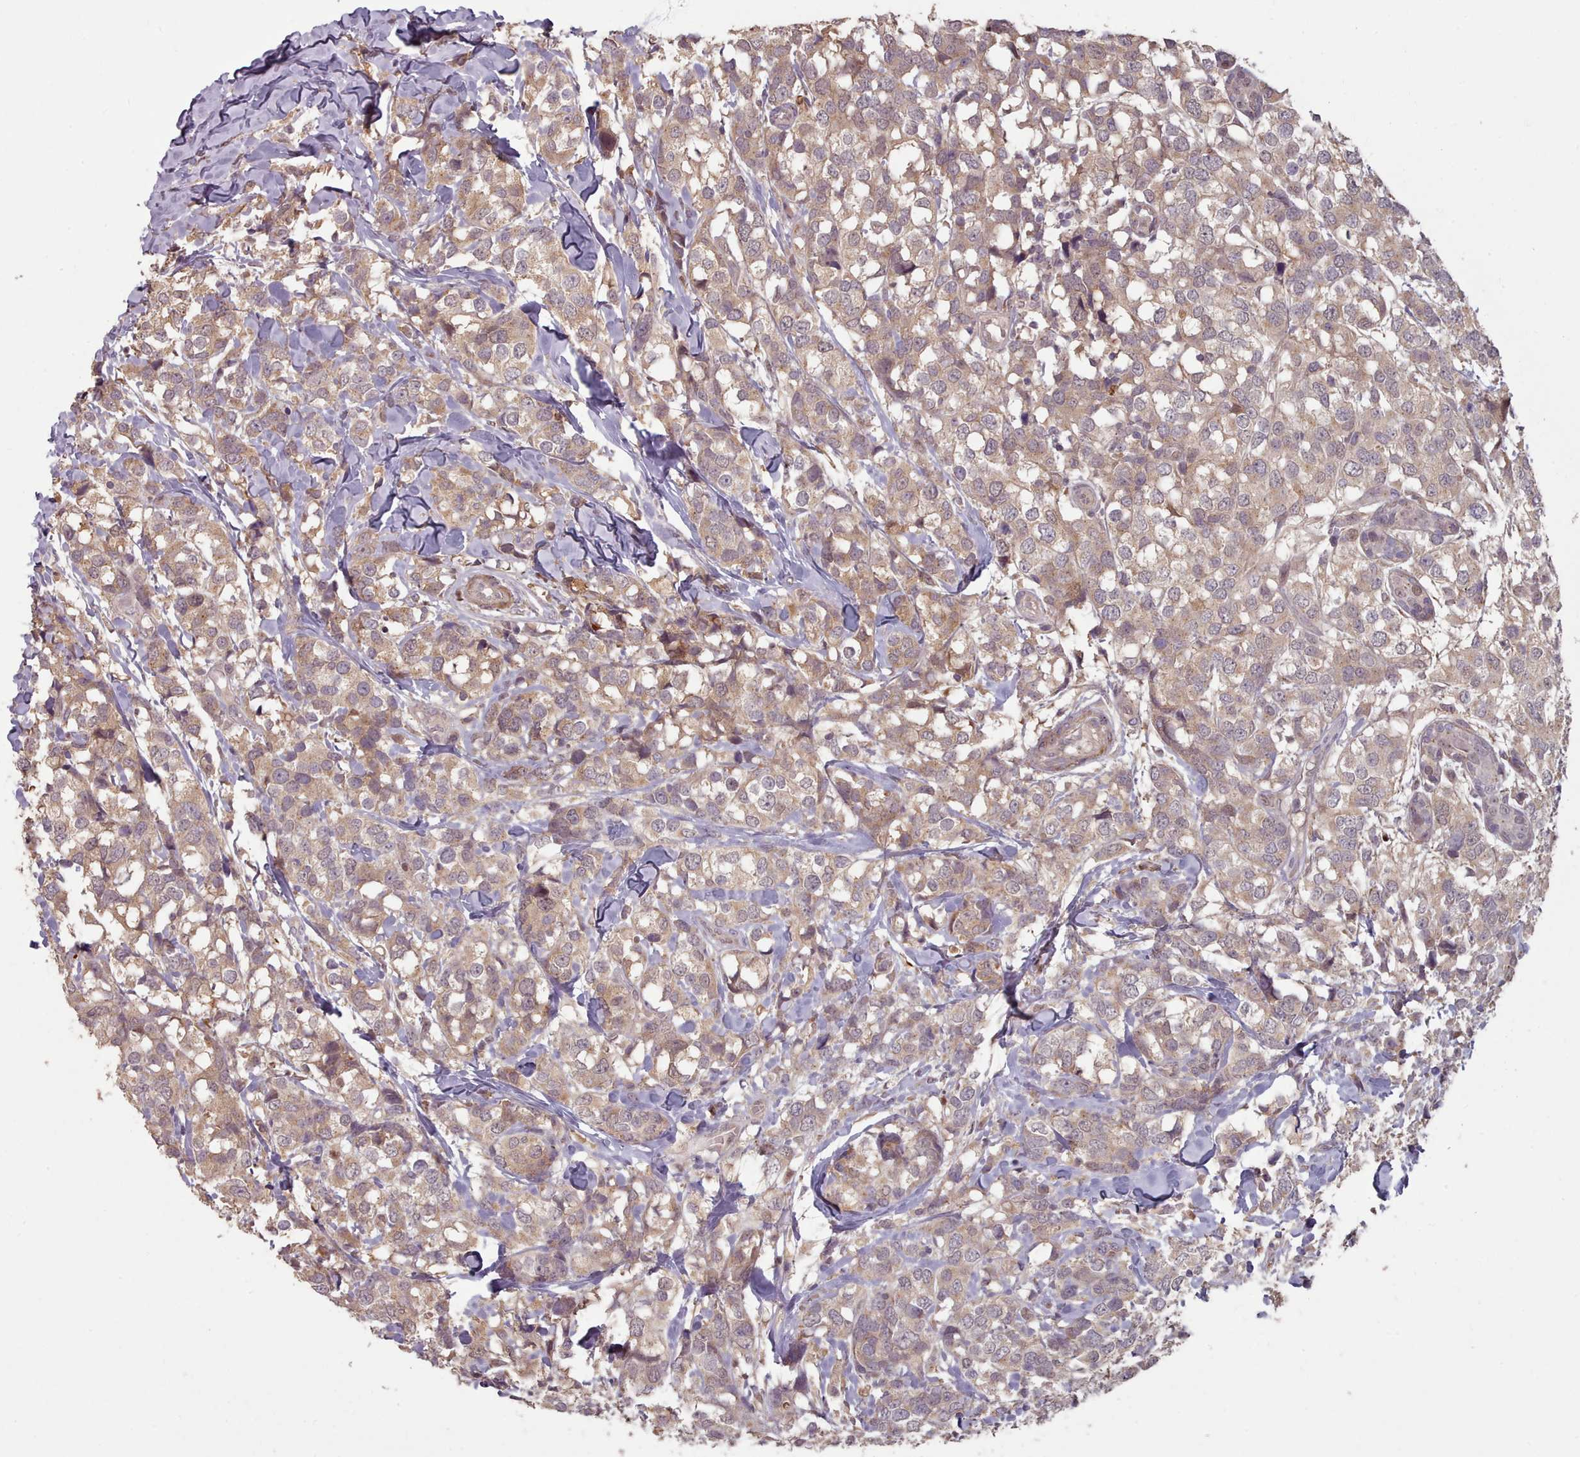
{"staining": {"intensity": "weak", "quantity": ">75%", "location": "cytoplasmic/membranous"}, "tissue": "breast cancer", "cell_type": "Tumor cells", "image_type": "cancer", "snomed": [{"axis": "morphology", "description": "Lobular carcinoma"}, {"axis": "topography", "description": "Breast"}], "caption": "Breast lobular carcinoma was stained to show a protein in brown. There is low levels of weak cytoplasmic/membranous positivity in approximately >75% of tumor cells. (Brightfield microscopy of DAB IHC at high magnification).", "gene": "ERCC6L", "patient": {"sex": "female", "age": 59}}